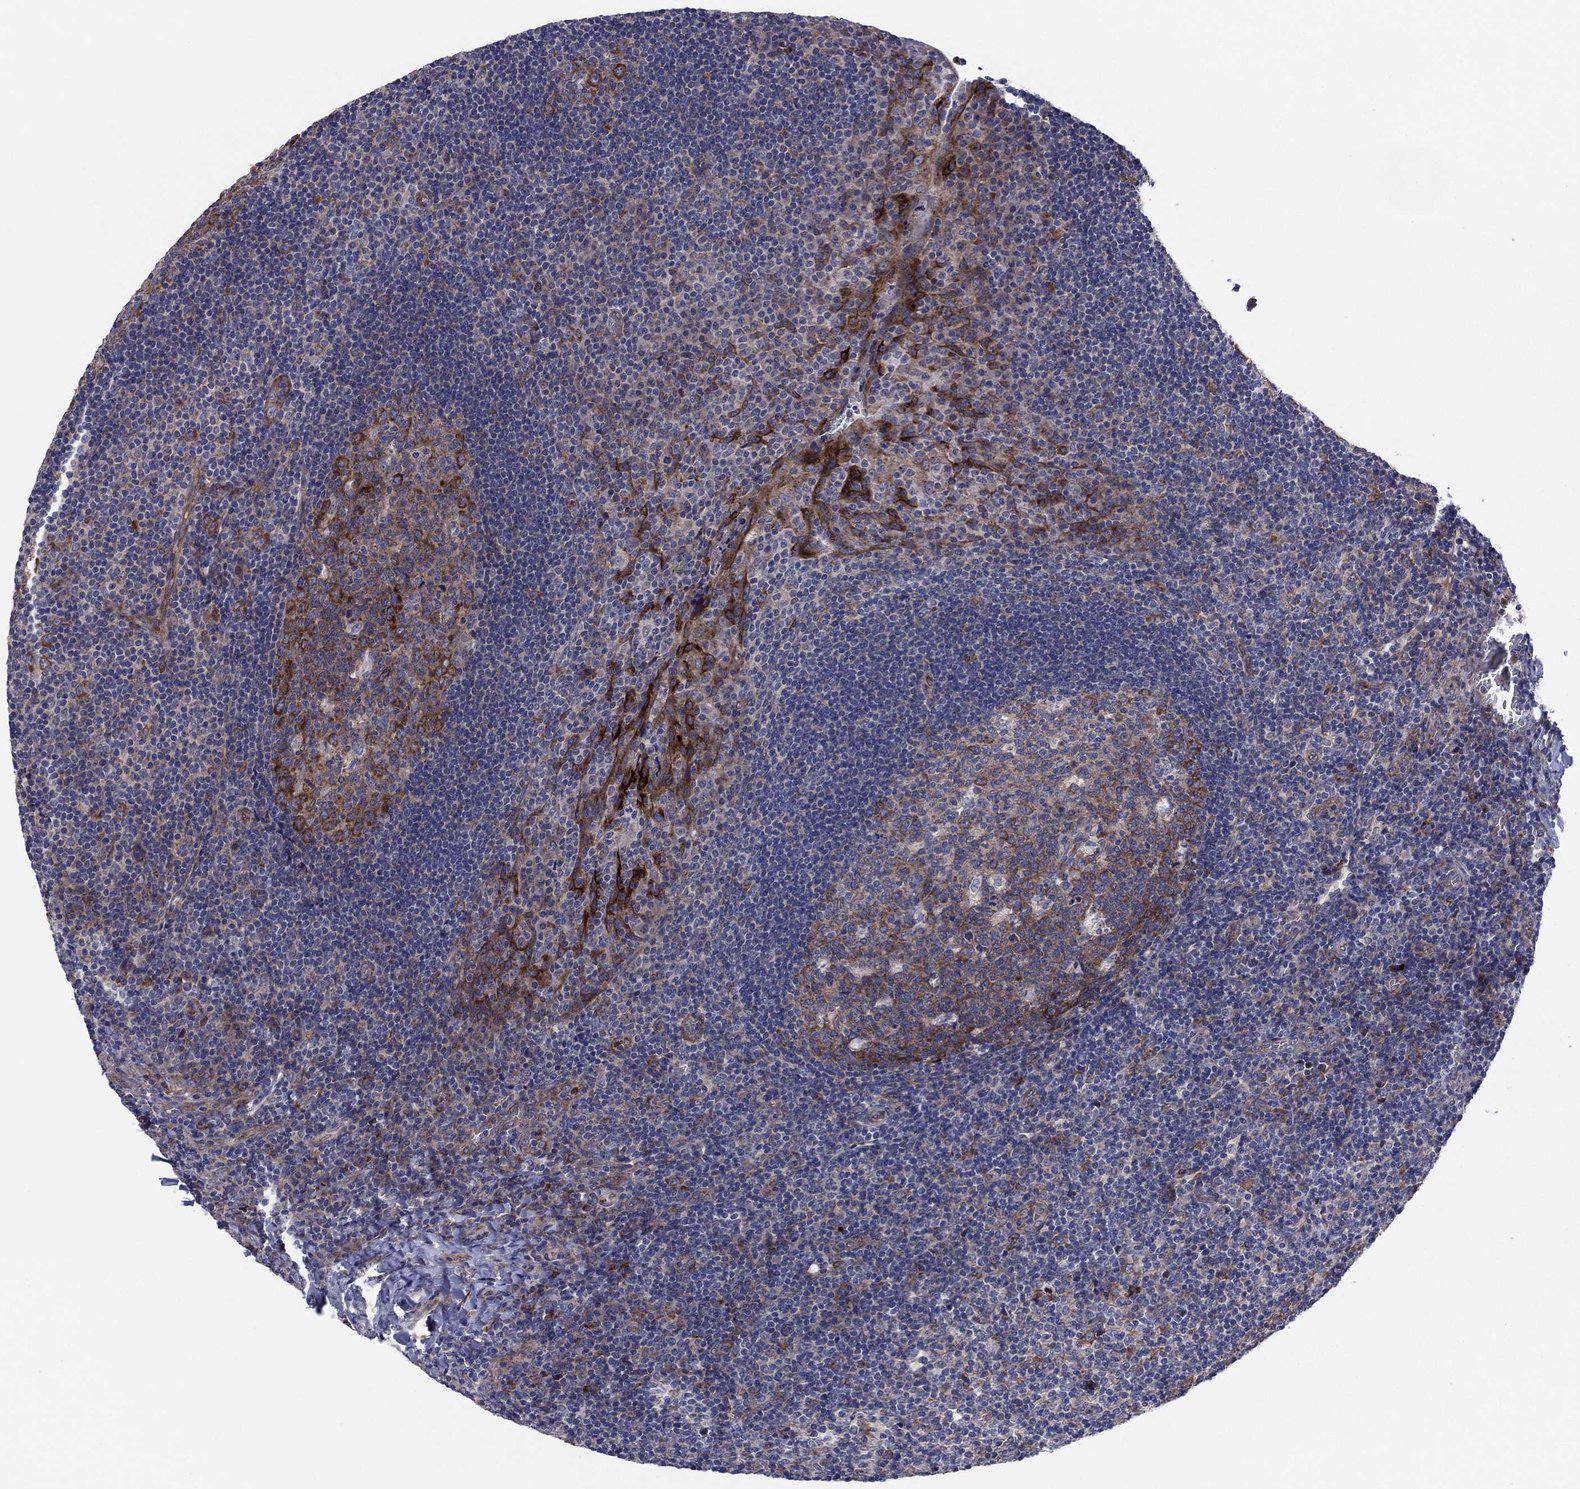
{"staining": {"intensity": "strong", "quantity": "25%-75%", "location": "cytoplasmic/membranous"}, "tissue": "tonsil", "cell_type": "Germinal center cells", "image_type": "normal", "snomed": [{"axis": "morphology", "description": "Normal tissue, NOS"}, {"axis": "topography", "description": "Tonsil"}], "caption": "Immunohistochemical staining of normal tonsil shows strong cytoplasmic/membranous protein staining in approximately 25%-75% of germinal center cells.", "gene": "GPR155", "patient": {"sex": "male", "age": 17}}